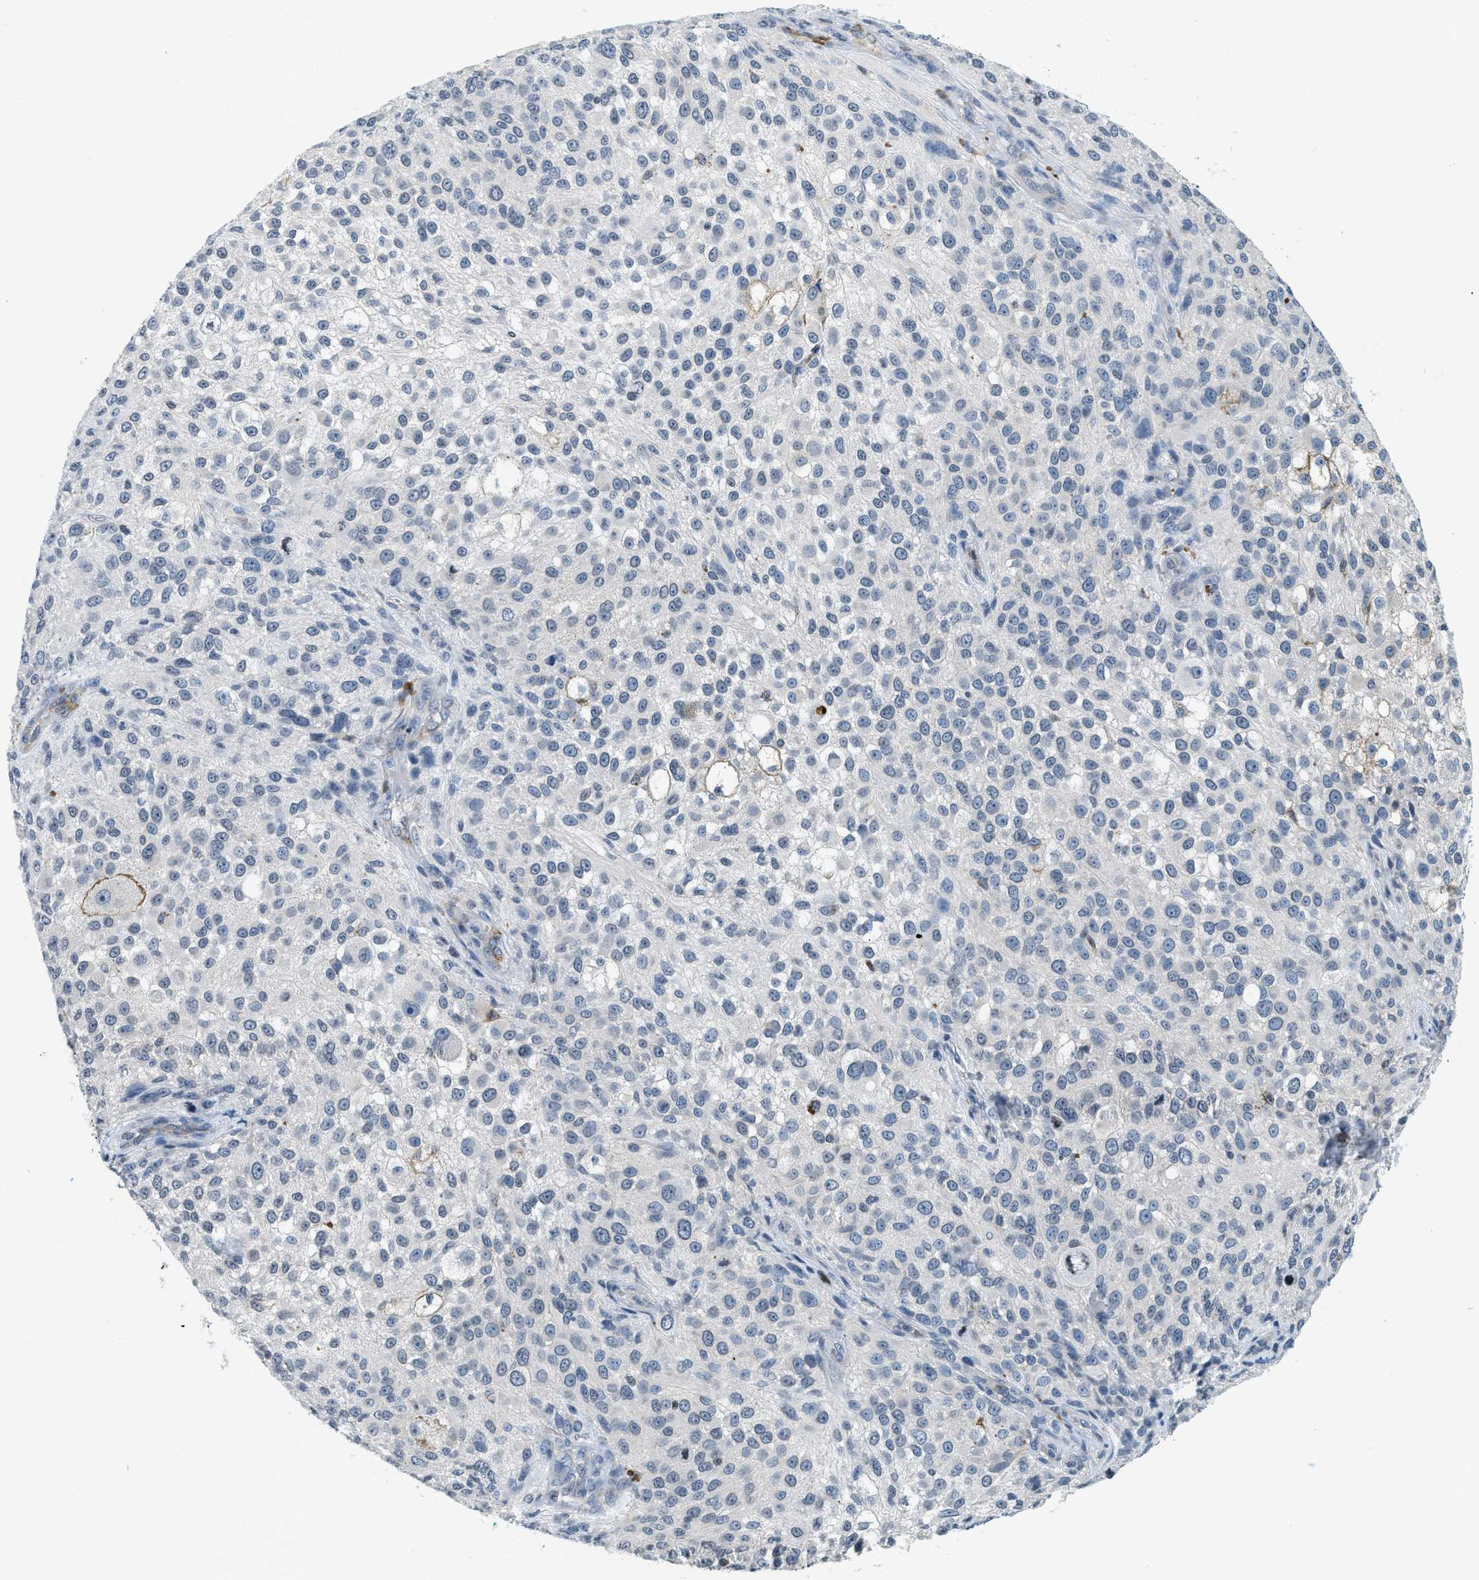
{"staining": {"intensity": "negative", "quantity": "none", "location": "none"}, "tissue": "melanoma", "cell_type": "Tumor cells", "image_type": "cancer", "snomed": [{"axis": "morphology", "description": "Necrosis, NOS"}, {"axis": "morphology", "description": "Malignant melanoma, NOS"}, {"axis": "topography", "description": "Skin"}], "caption": "DAB immunohistochemical staining of malignant melanoma reveals no significant positivity in tumor cells.", "gene": "UVRAG", "patient": {"sex": "female", "age": 87}}